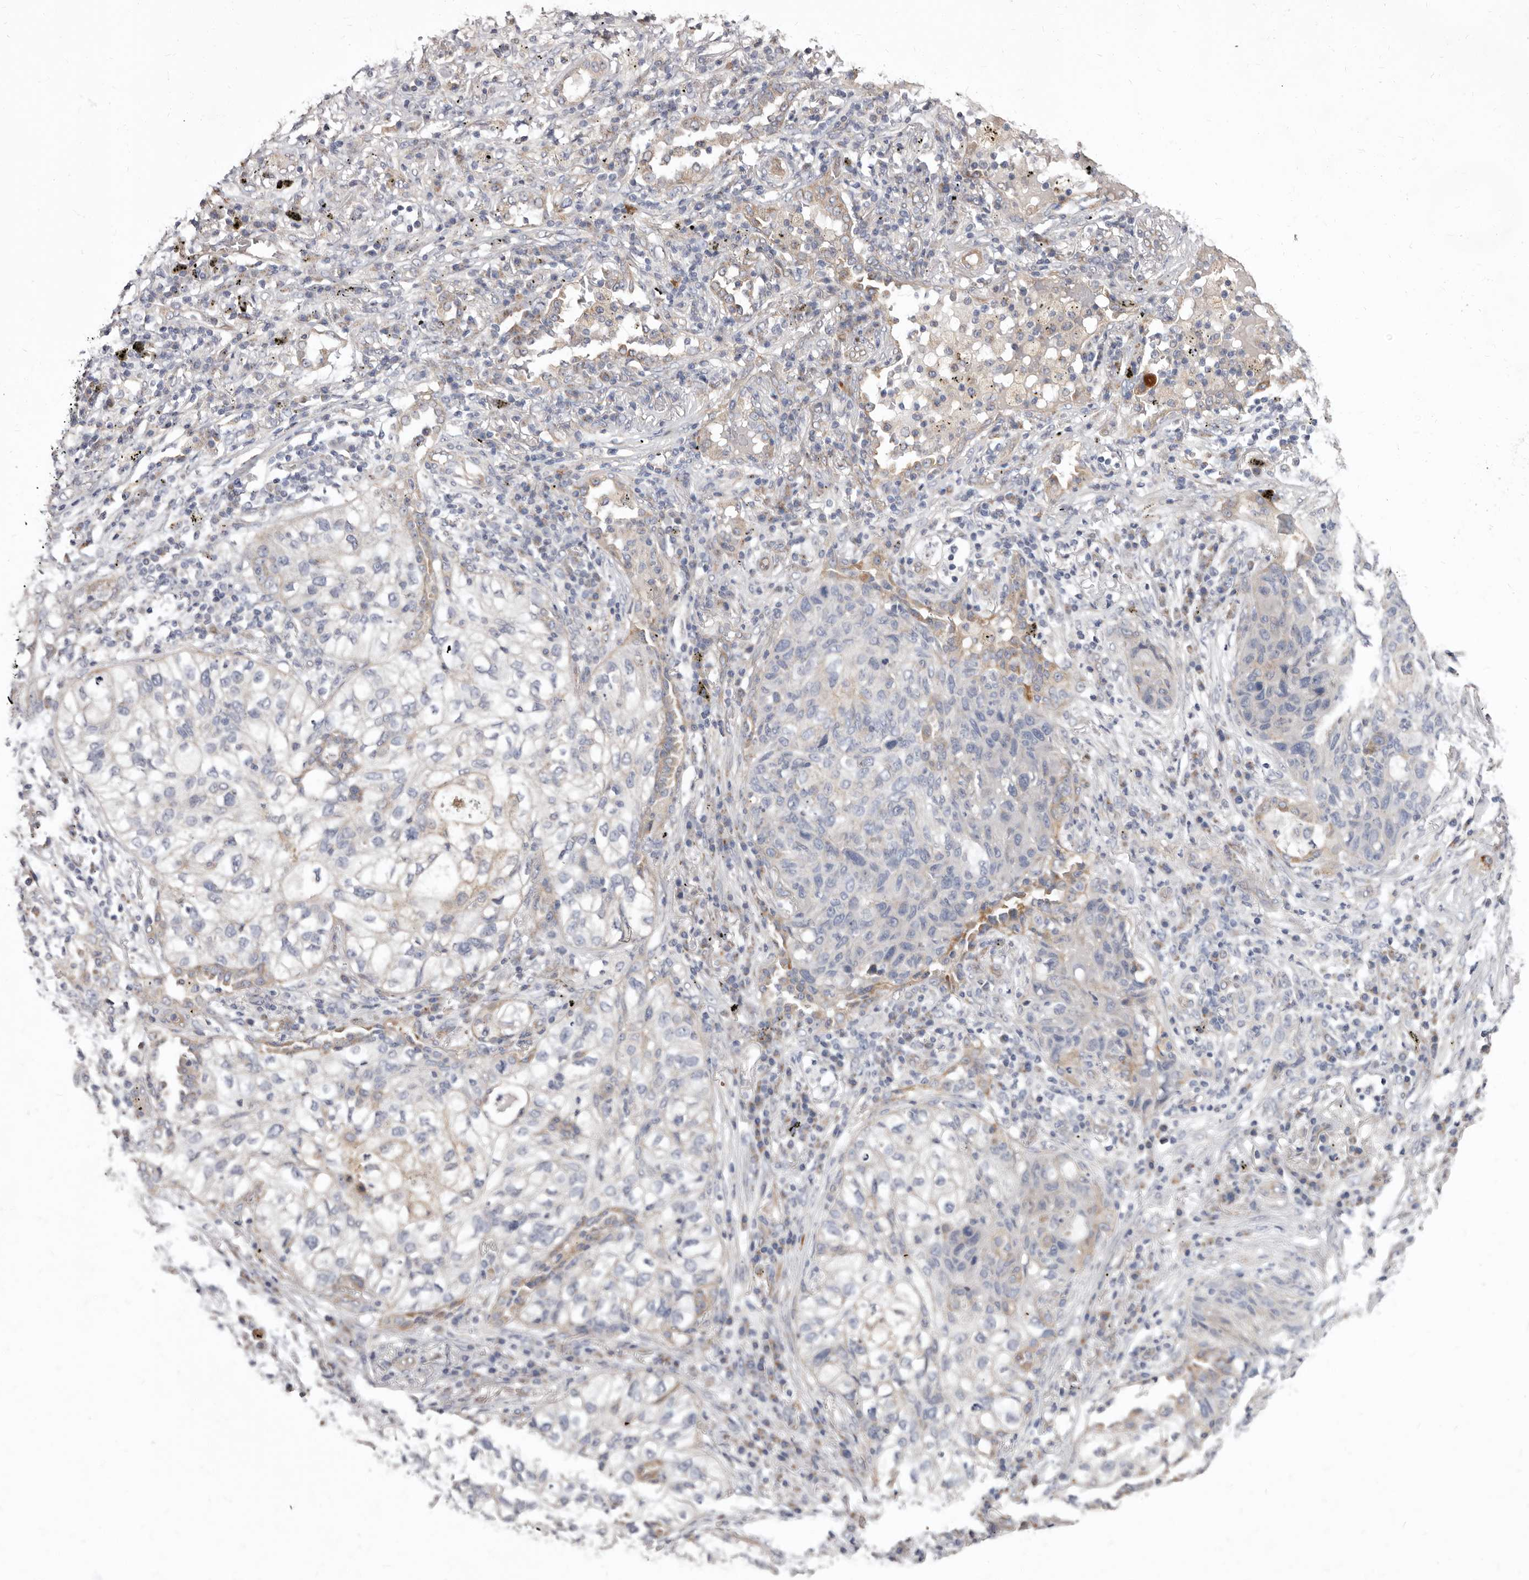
{"staining": {"intensity": "weak", "quantity": "<25%", "location": "cytoplasmic/membranous"}, "tissue": "lung cancer", "cell_type": "Tumor cells", "image_type": "cancer", "snomed": [{"axis": "morphology", "description": "Squamous cell carcinoma, NOS"}, {"axis": "topography", "description": "Lung"}], "caption": "Immunohistochemistry (IHC) photomicrograph of human lung cancer (squamous cell carcinoma) stained for a protein (brown), which demonstrates no positivity in tumor cells.", "gene": "FMO2", "patient": {"sex": "female", "age": 63}}